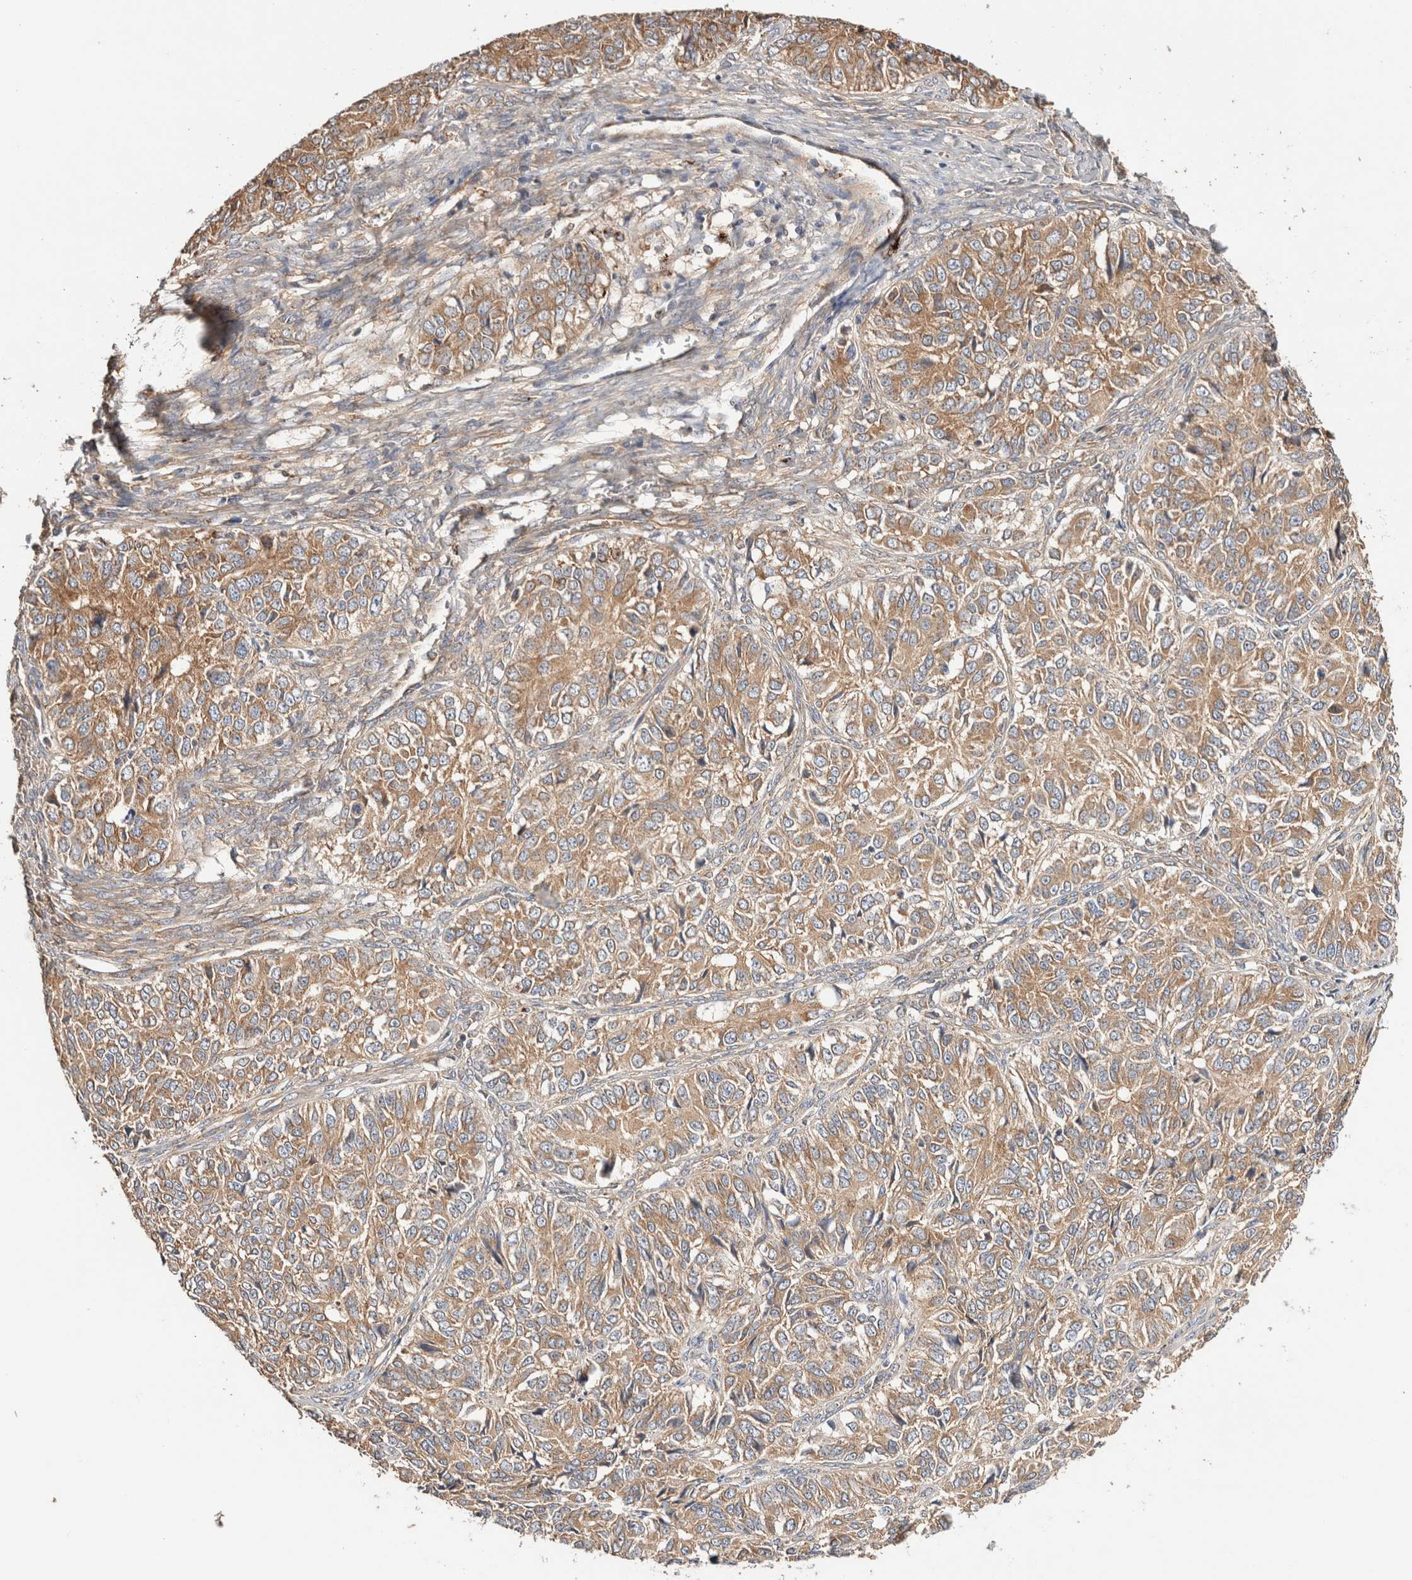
{"staining": {"intensity": "moderate", "quantity": ">75%", "location": "cytoplasmic/membranous"}, "tissue": "ovarian cancer", "cell_type": "Tumor cells", "image_type": "cancer", "snomed": [{"axis": "morphology", "description": "Carcinoma, endometroid"}, {"axis": "topography", "description": "Ovary"}], "caption": "Brown immunohistochemical staining in human endometroid carcinoma (ovarian) displays moderate cytoplasmic/membranous expression in about >75% of tumor cells. The protein of interest is stained brown, and the nuclei are stained in blue (DAB IHC with brightfield microscopy, high magnification).", "gene": "B3GNTL1", "patient": {"sex": "female", "age": 51}}